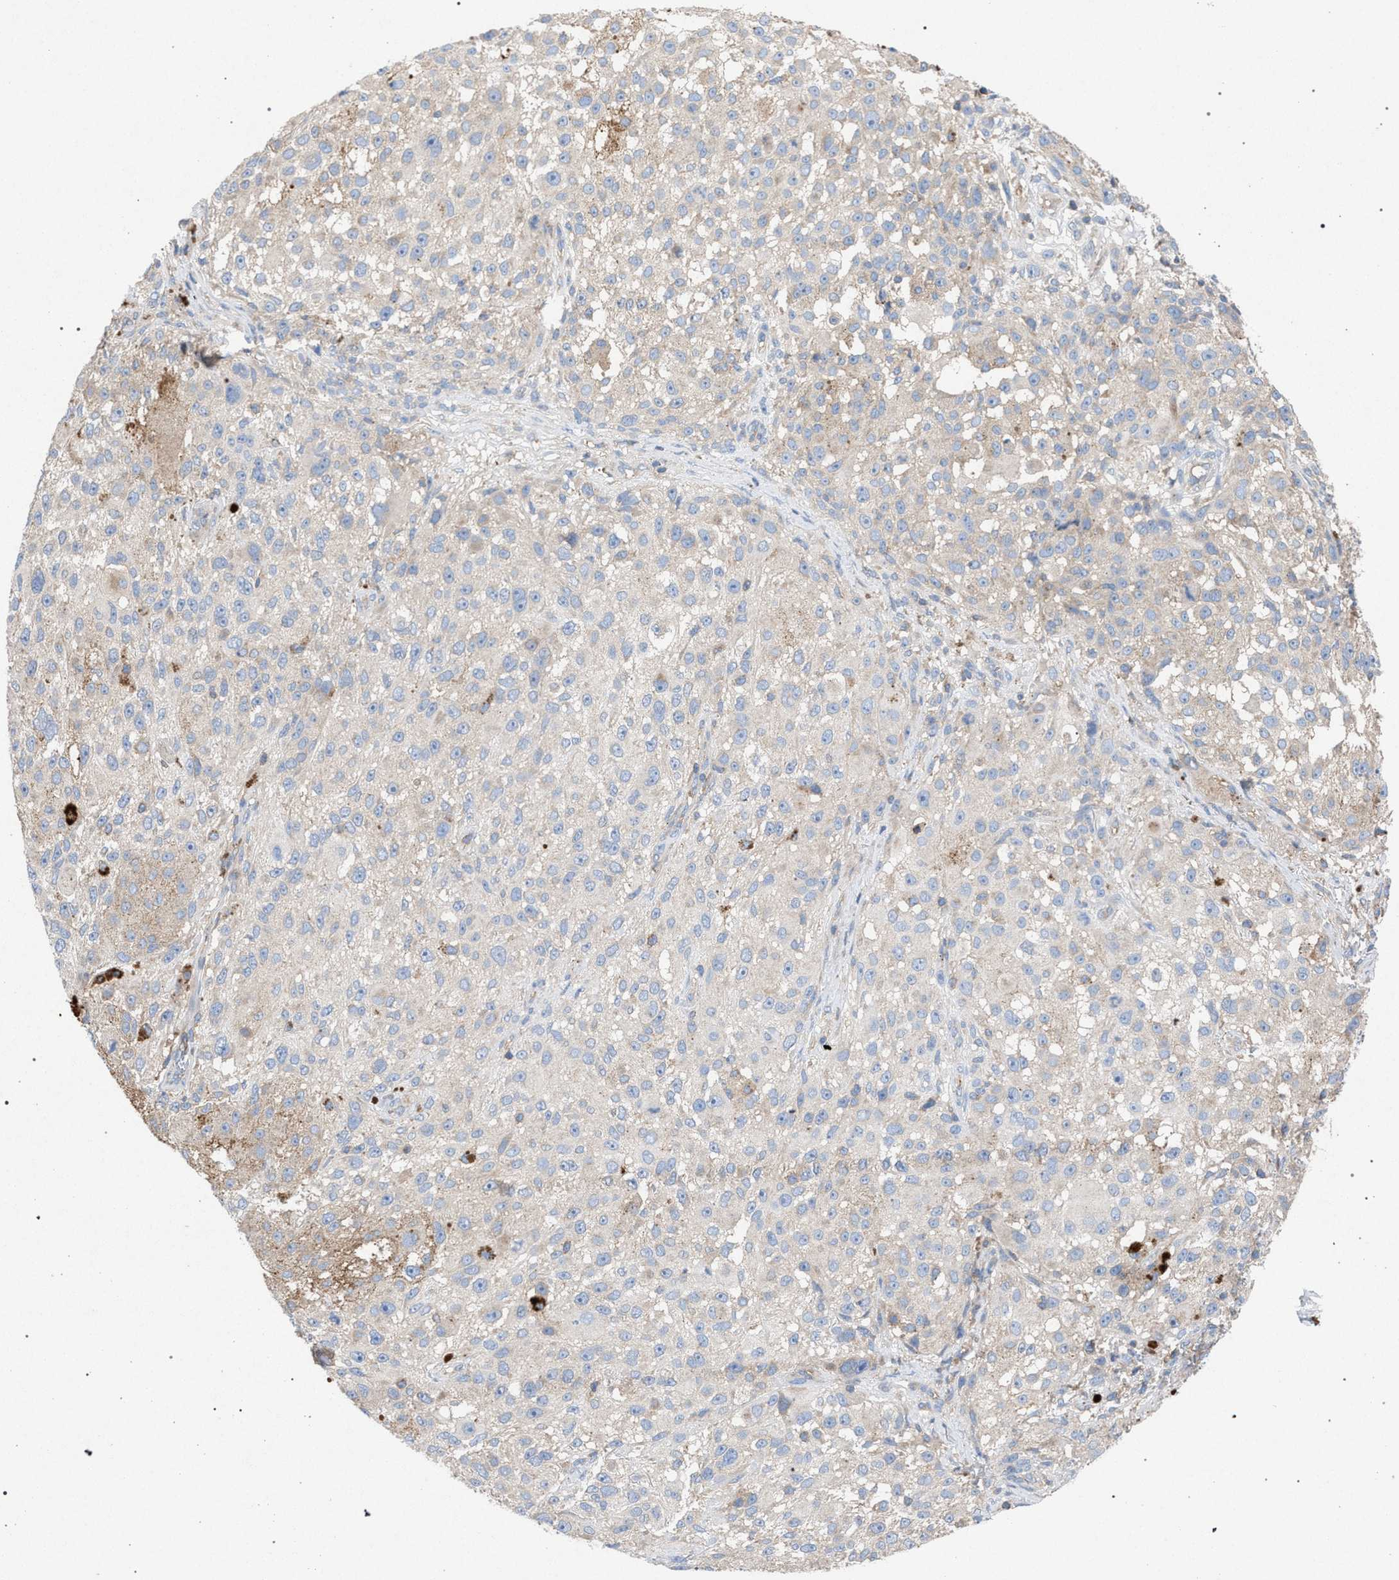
{"staining": {"intensity": "negative", "quantity": "none", "location": "none"}, "tissue": "melanoma", "cell_type": "Tumor cells", "image_type": "cancer", "snomed": [{"axis": "morphology", "description": "Necrosis, NOS"}, {"axis": "morphology", "description": "Malignant melanoma, NOS"}, {"axis": "topography", "description": "Skin"}], "caption": "Melanoma was stained to show a protein in brown. There is no significant positivity in tumor cells.", "gene": "VPS13A", "patient": {"sex": "female", "age": 87}}